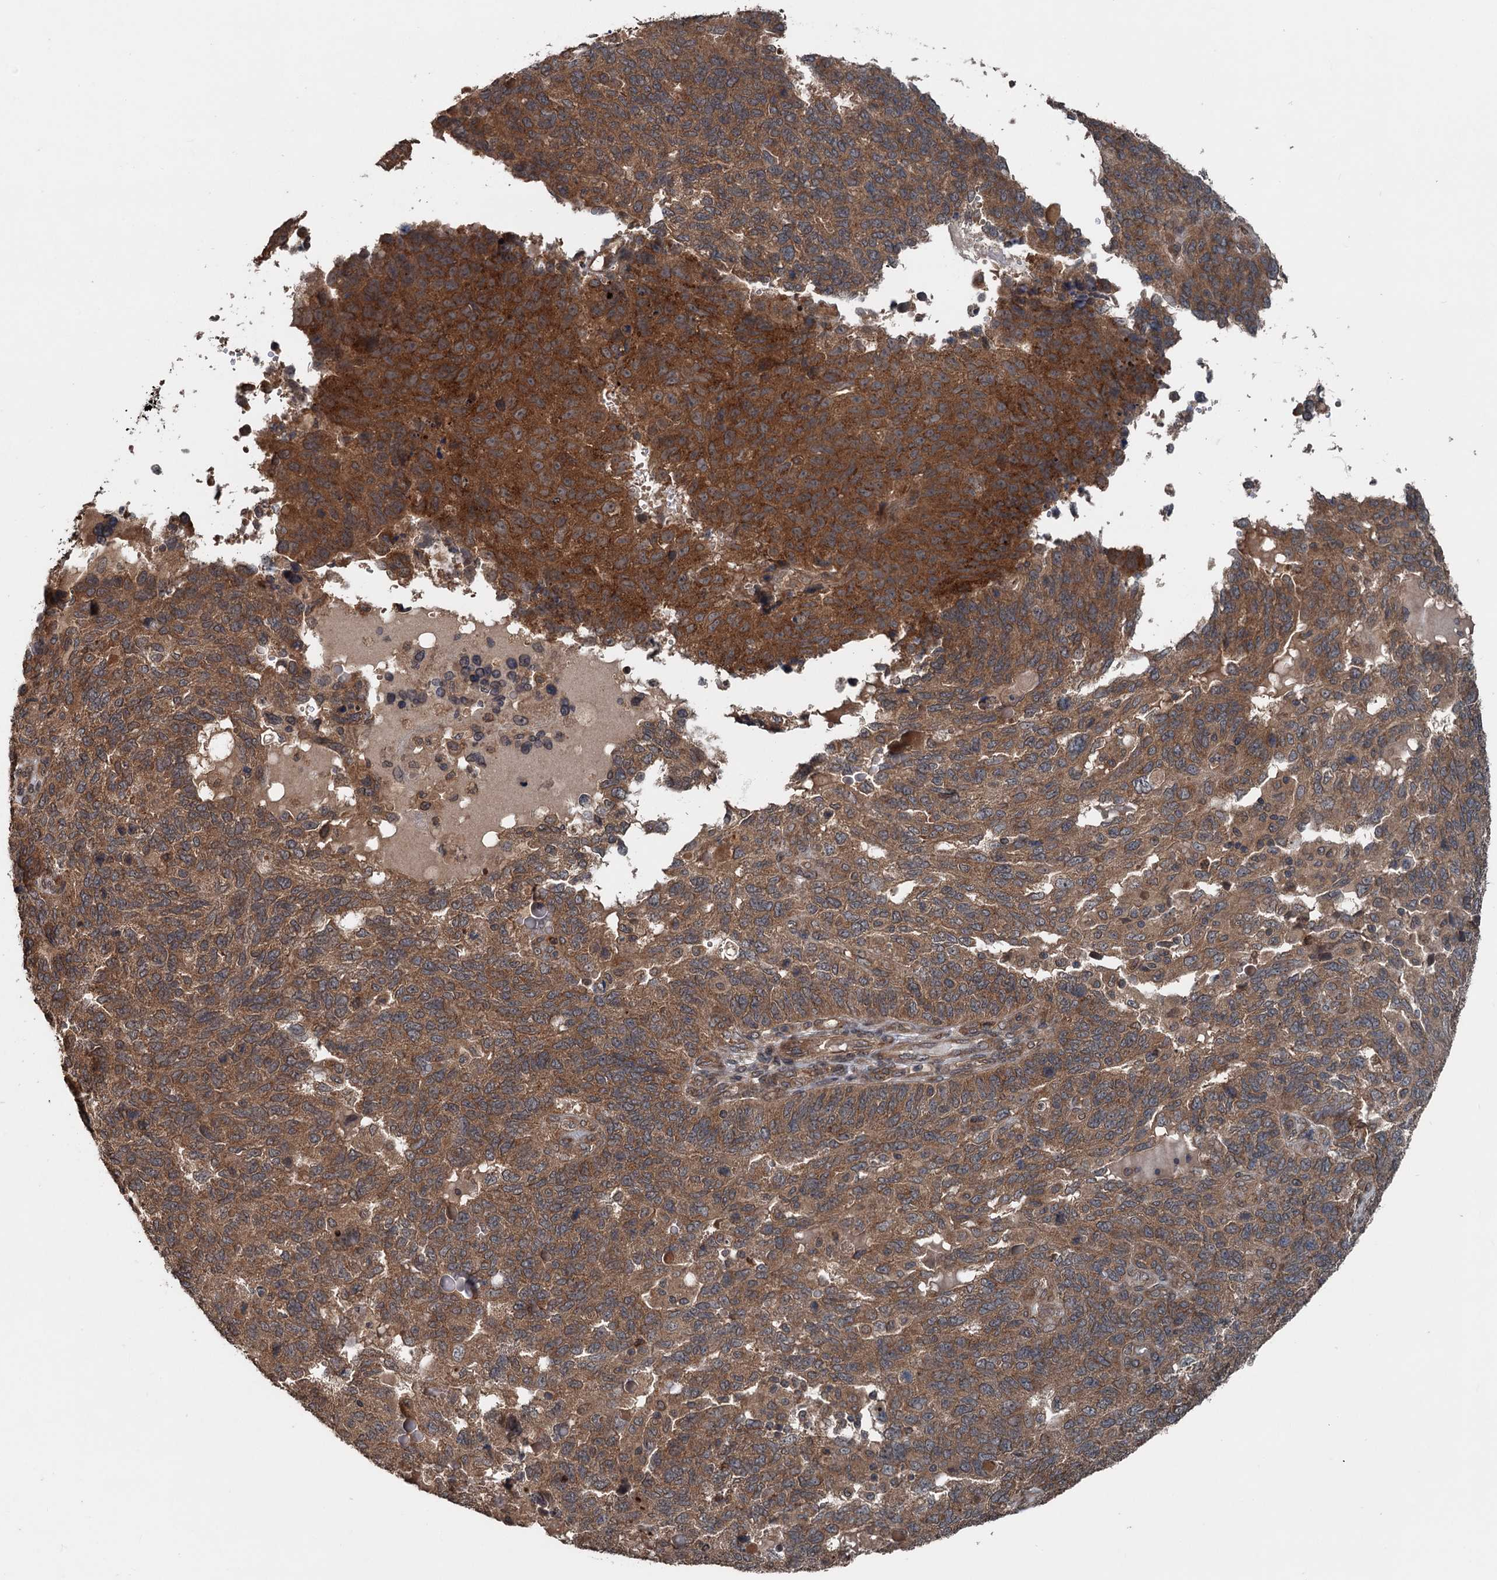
{"staining": {"intensity": "moderate", "quantity": ">75%", "location": "cytoplasmic/membranous"}, "tissue": "endometrial cancer", "cell_type": "Tumor cells", "image_type": "cancer", "snomed": [{"axis": "morphology", "description": "Adenocarcinoma, NOS"}, {"axis": "topography", "description": "Endometrium"}], "caption": "This is a micrograph of immunohistochemistry (IHC) staining of adenocarcinoma (endometrial), which shows moderate staining in the cytoplasmic/membranous of tumor cells.", "gene": "N4BP2L2", "patient": {"sex": "female", "age": 66}}